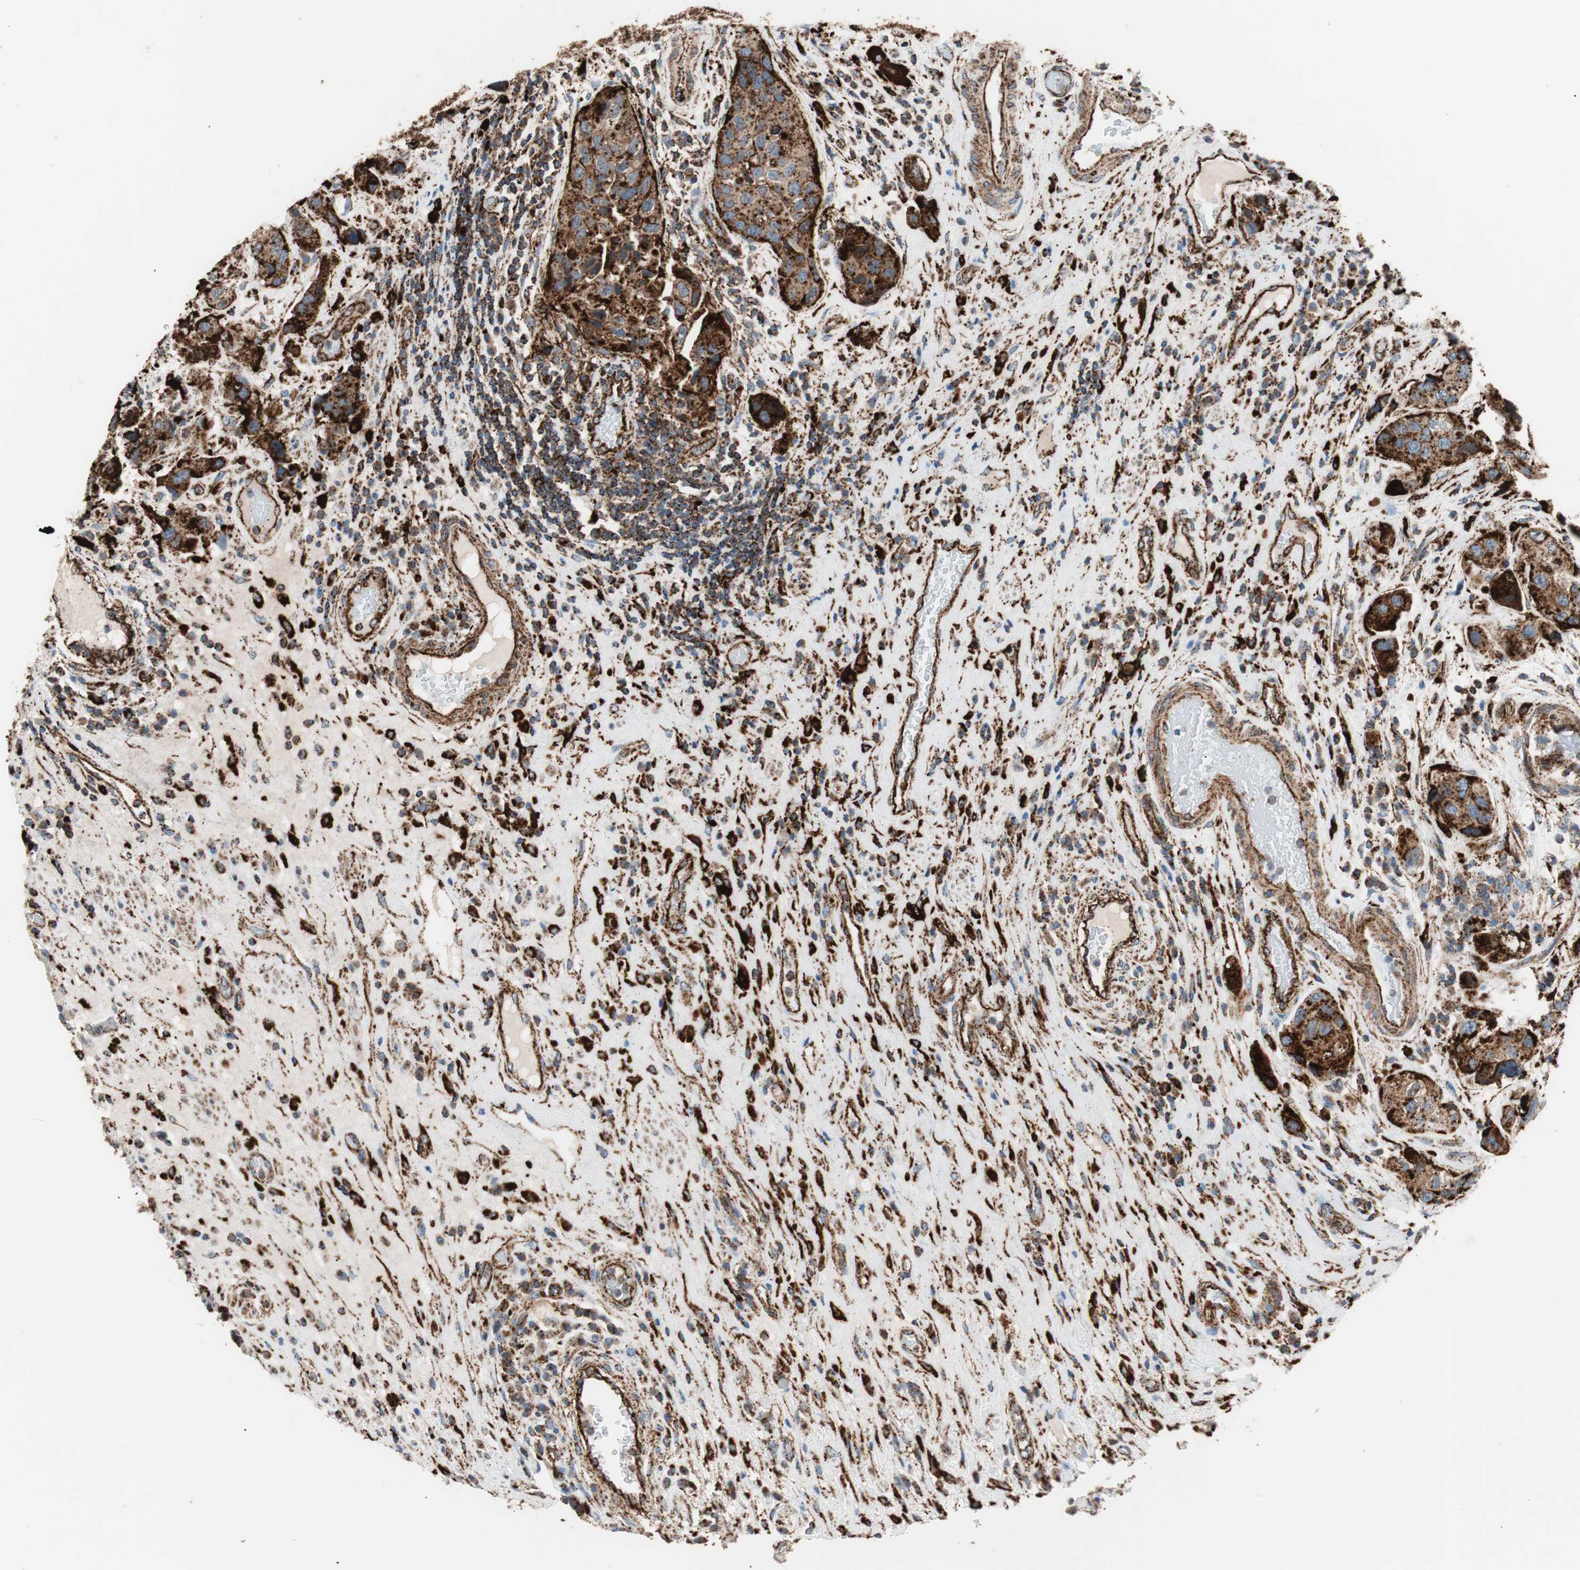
{"staining": {"intensity": "strong", "quantity": ">75%", "location": "cytoplasmic/membranous"}, "tissue": "urothelial cancer", "cell_type": "Tumor cells", "image_type": "cancer", "snomed": [{"axis": "morphology", "description": "Urothelial carcinoma, High grade"}, {"axis": "topography", "description": "Urinary bladder"}], "caption": "Protein staining shows strong cytoplasmic/membranous positivity in about >75% of tumor cells in urothelial carcinoma (high-grade).", "gene": "LAMP1", "patient": {"sex": "female", "age": 64}}